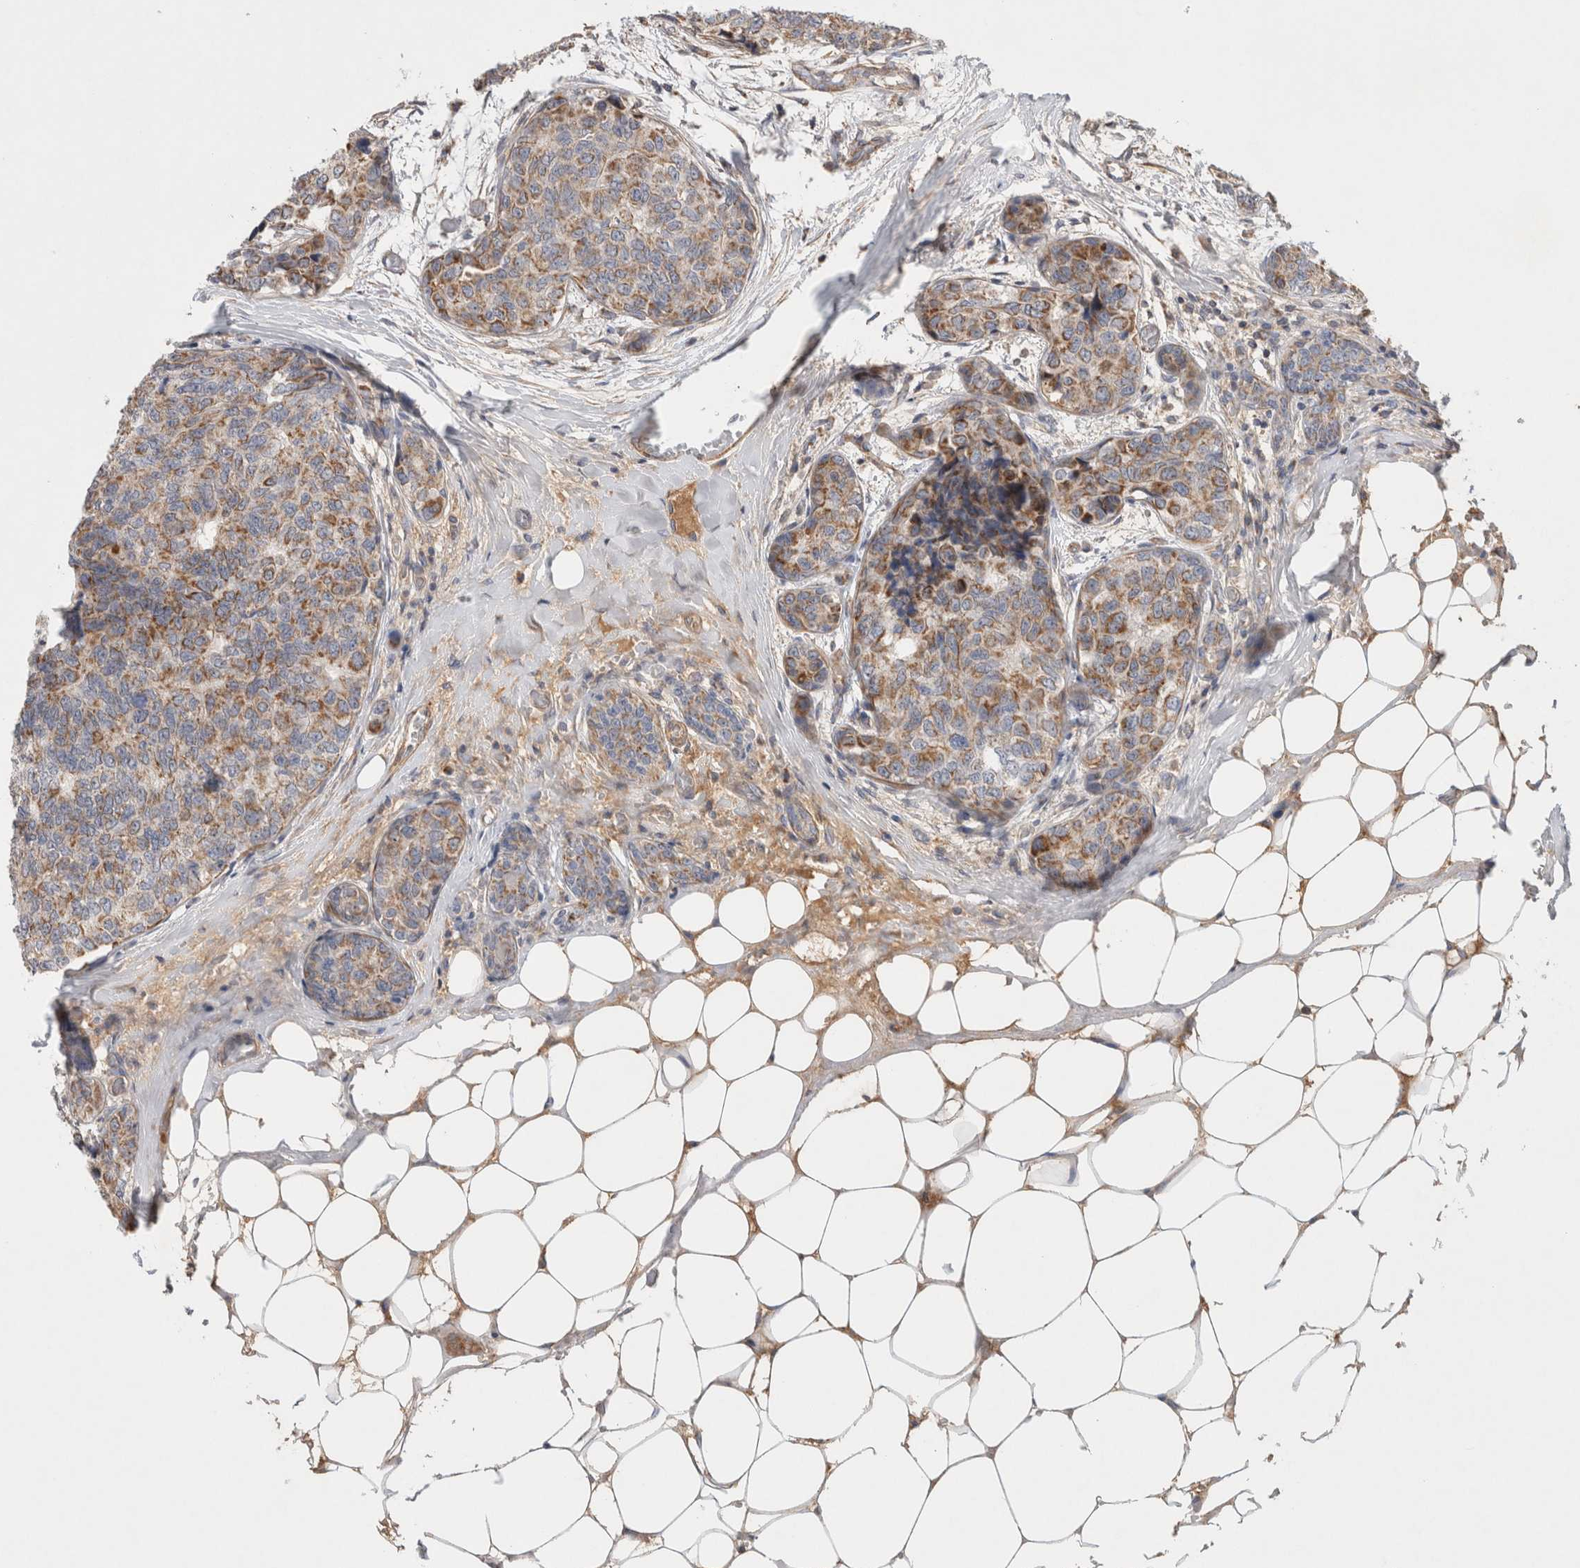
{"staining": {"intensity": "moderate", "quantity": ">75%", "location": "cytoplasmic/membranous"}, "tissue": "breast cancer", "cell_type": "Tumor cells", "image_type": "cancer", "snomed": [{"axis": "morphology", "description": "Normal tissue, NOS"}, {"axis": "morphology", "description": "Duct carcinoma"}, {"axis": "topography", "description": "Breast"}], "caption": "DAB immunohistochemical staining of human breast infiltrating ductal carcinoma reveals moderate cytoplasmic/membranous protein staining in approximately >75% of tumor cells.", "gene": "MRPS28", "patient": {"sex": "female", "age": 43}}